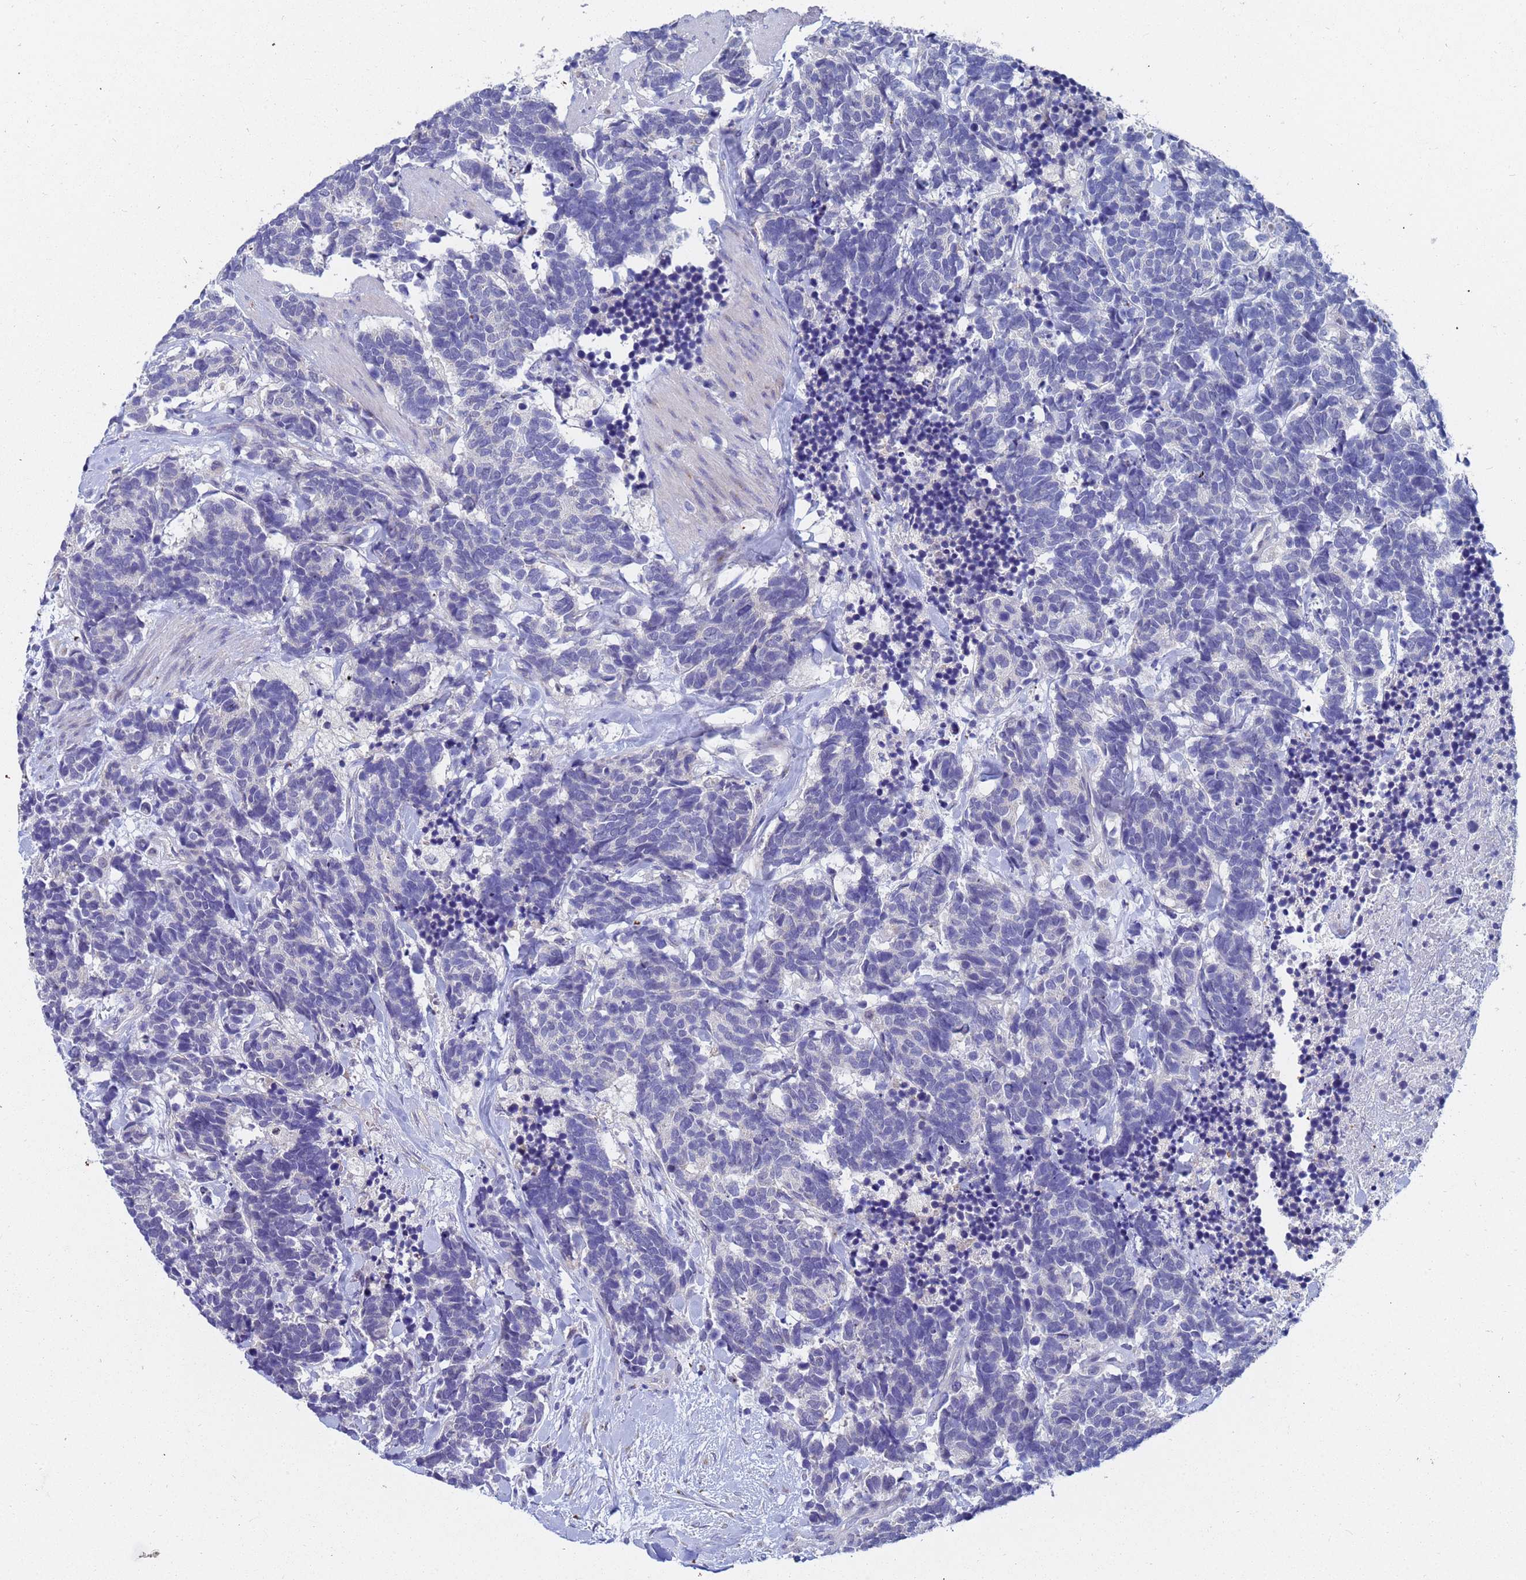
{"staining": {"intensity": "negative", "quantity": "none", "location": "none"}, "tissue": "carcinoid", "cell_type": "Tumor cells", "image_type": "cancer", "snomed": [{"axis": "morphology", "description": "Carcinoma, NOS"}, {"axis": "morphology", "description": "Carcinoid, malignant, NOS"}, {"axis": "topography", "description": "Prostate"}], "caption": "The histopathology image demonstrates no significant positivity in tumor cells of carcinoid.", "gene": "IHO1", "patient": {"sex": "male", "age": 57}}